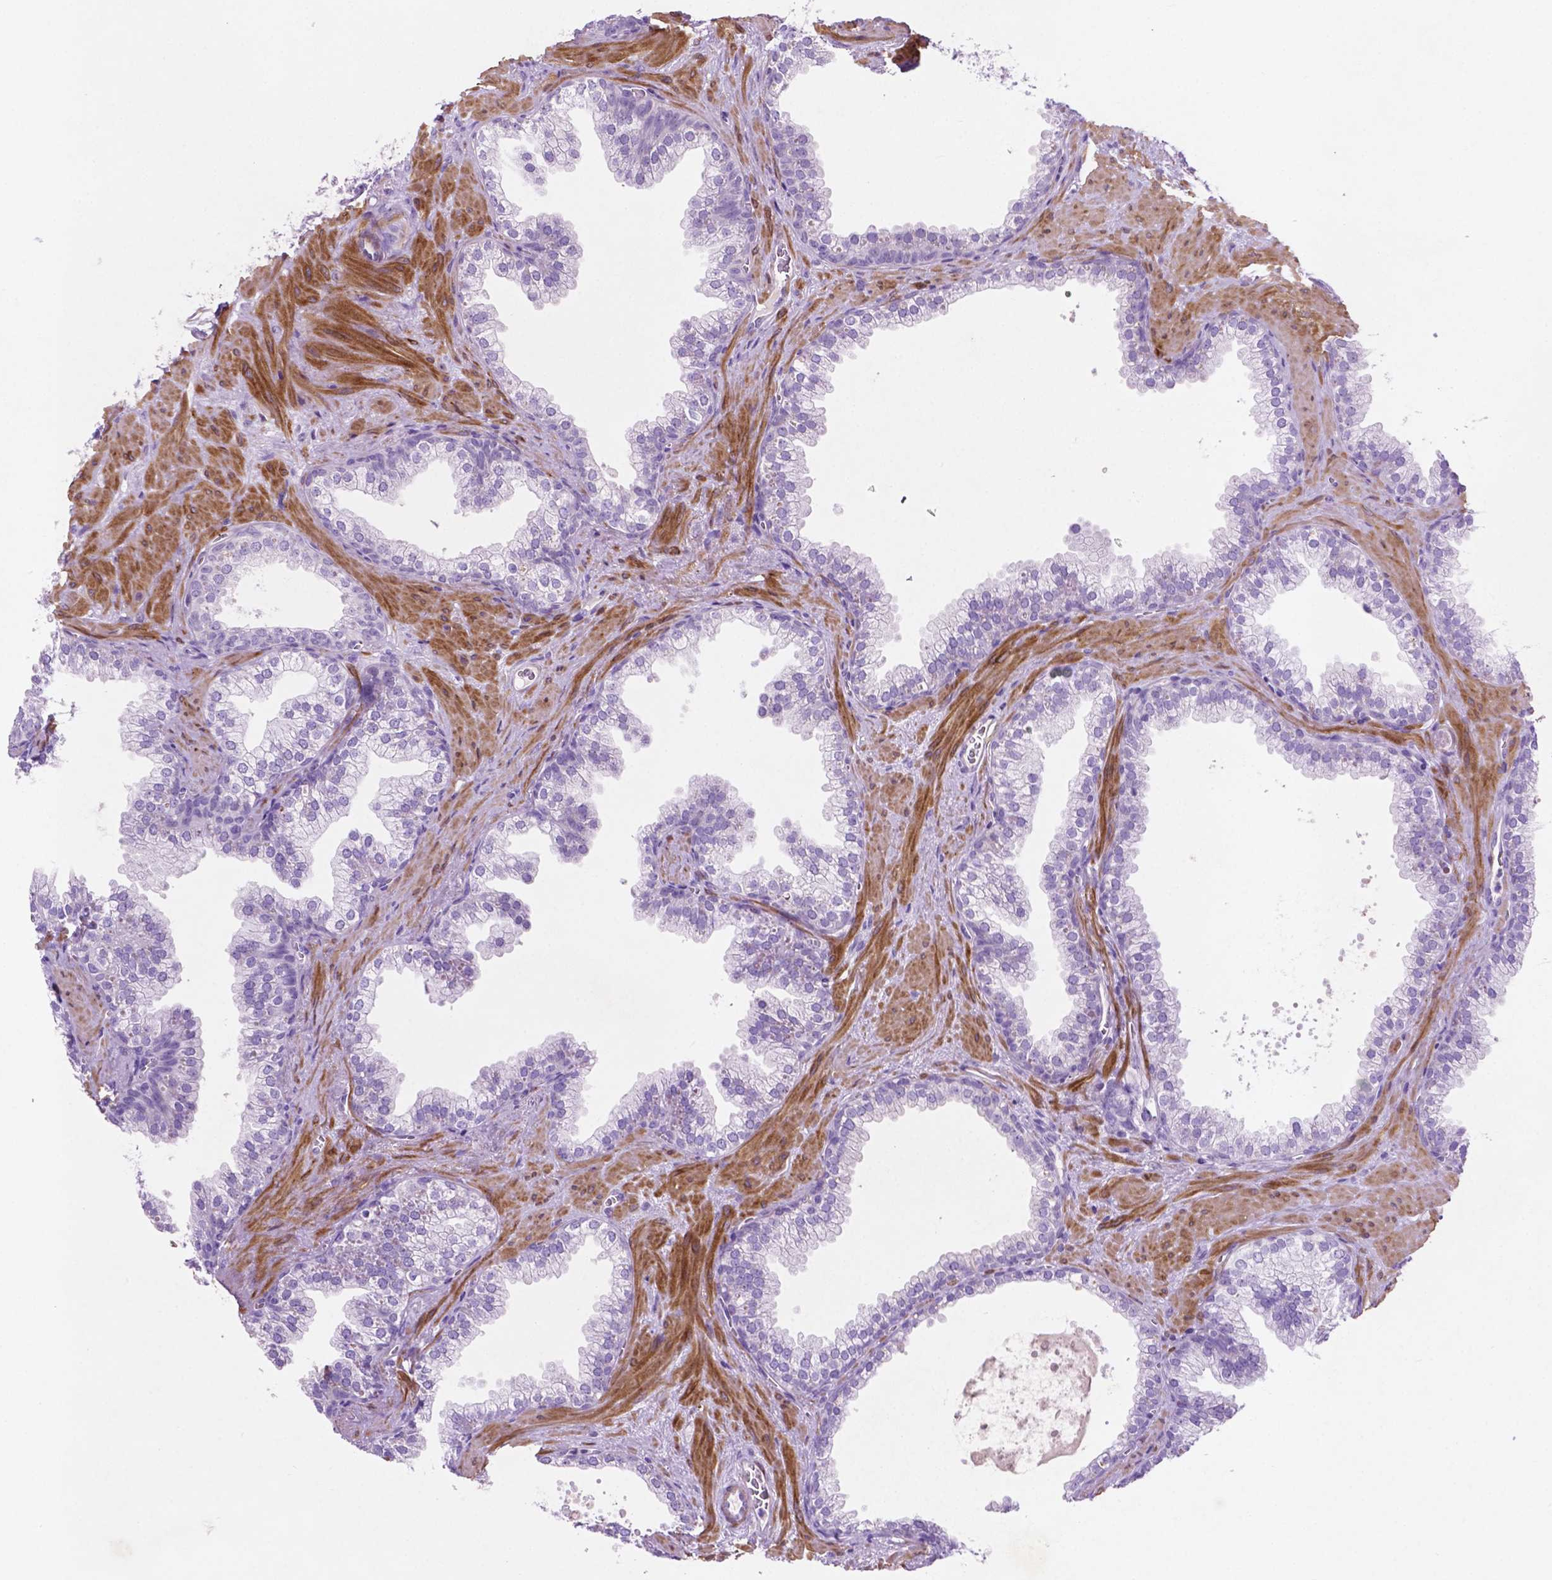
{"staining": {"intensity": "negative", "quantity": "none", "location": "none"}, "tissue": "prostate", "cell_type": "Glandular cells", "image_type": "normal", "snomed": [{"axis": "morphology", "description": "Normal tissue, NOS"}, {"axis": "topography", "description": "Prostate"}], "caption": "Immunohistochemical staining of normal human prostate reveals no significant expression in glandular cells. (Stains: DAB (3,3'-diaminobenzidine) immunohistochemistry with hematoxylin counter stain, Microscopy: brightfield microscopy at high magnification).", "gene": "ASPG", "patient": {"sex": "male", "age": 79}}